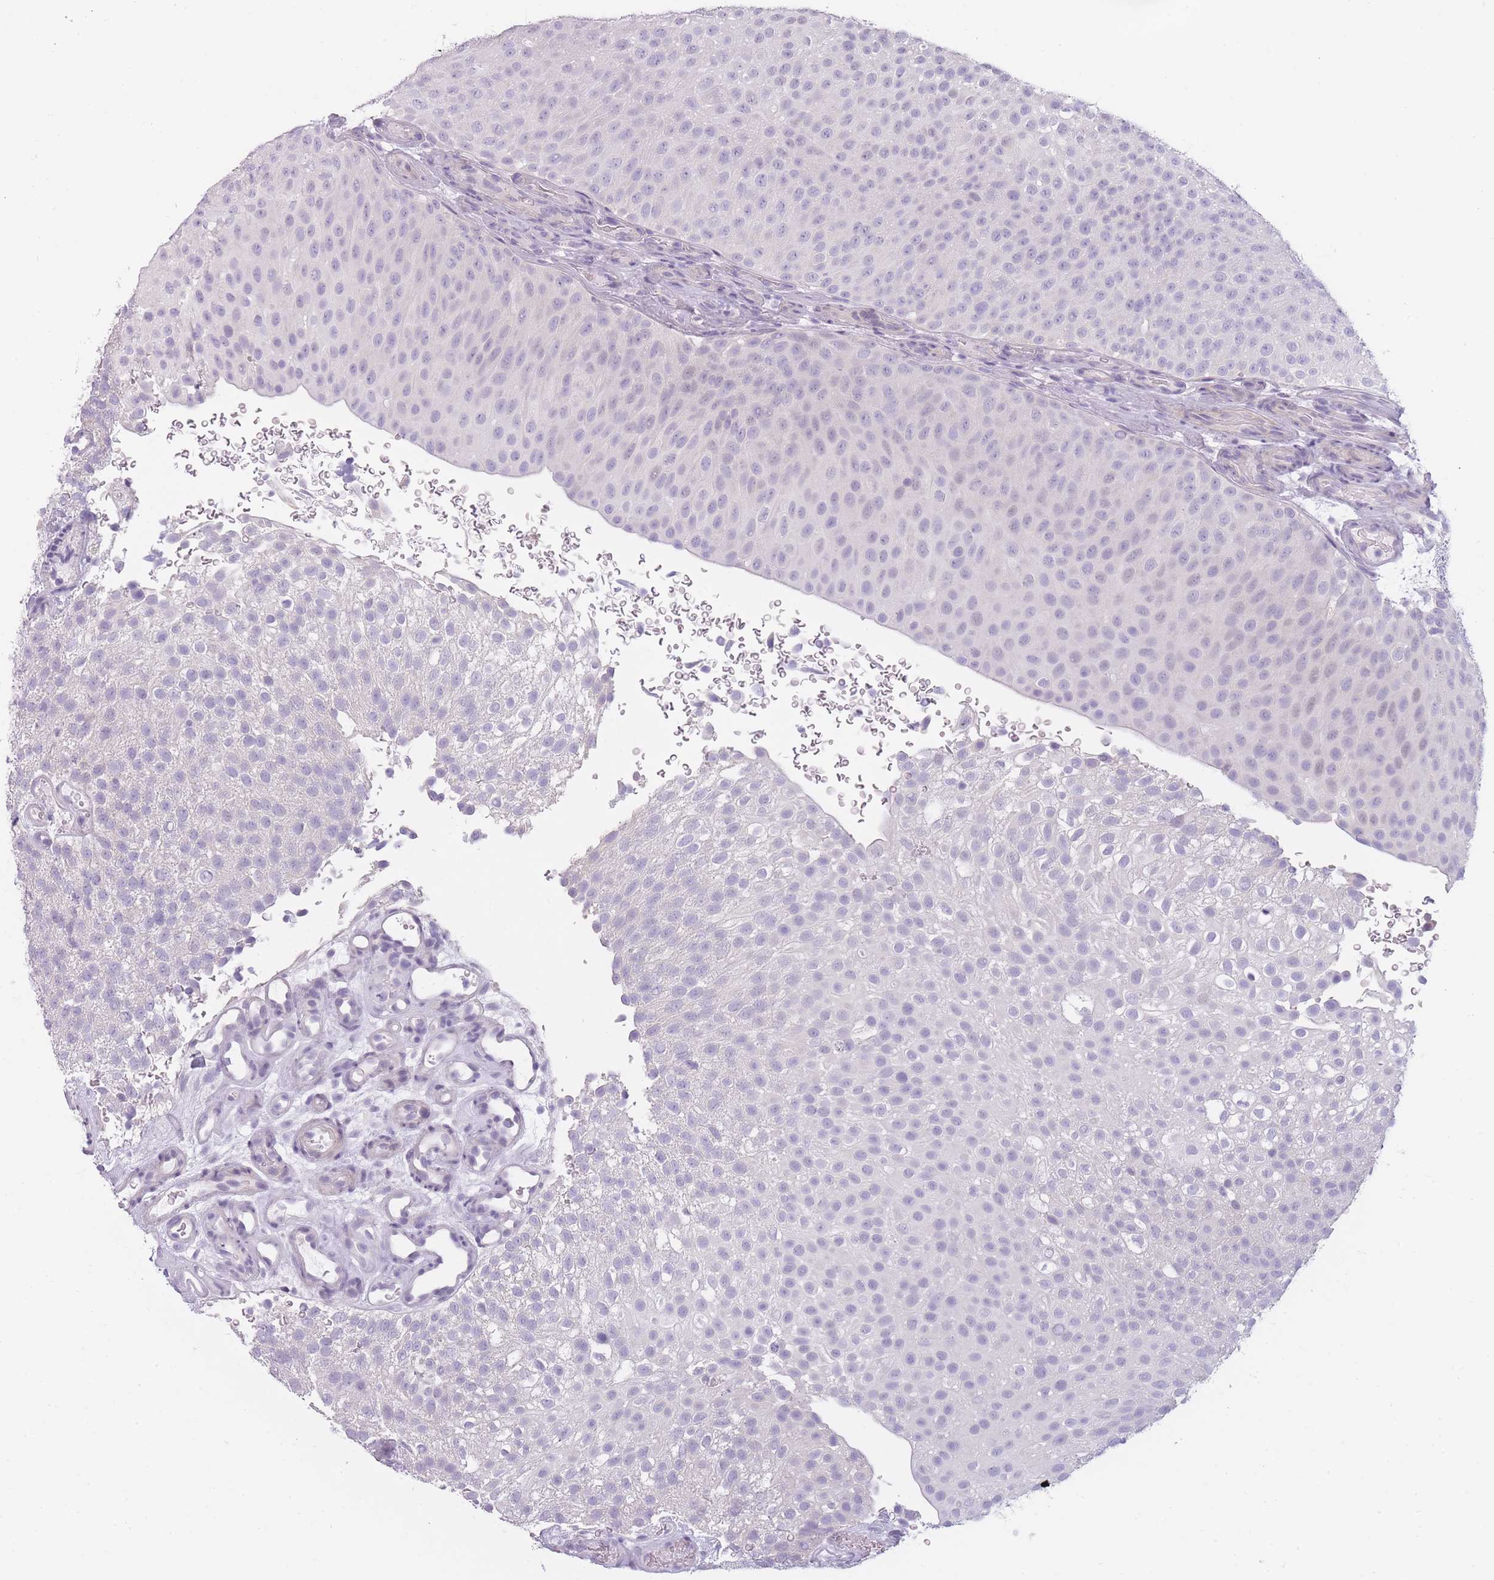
{"staining": {"intensity": "negative", "quantity": "none", "location": "none"}, "tissue": "urothelial cancer", "cell_type": "Tumor cells", "image_type": "cancer", "snomed": [{"axis": "morphology", "description": "Urothelial carcinoma, Low grade"}, {"axis": "topography", "description": "Urinary bladder"}], "caption": "Low-grade urothelial carcinoma stained for a protein using immunohistochemistry (IHC) displays no positivity tumor cells.", "gene": "TMEM236", "patient": {"sex": "male", "age": 78}}